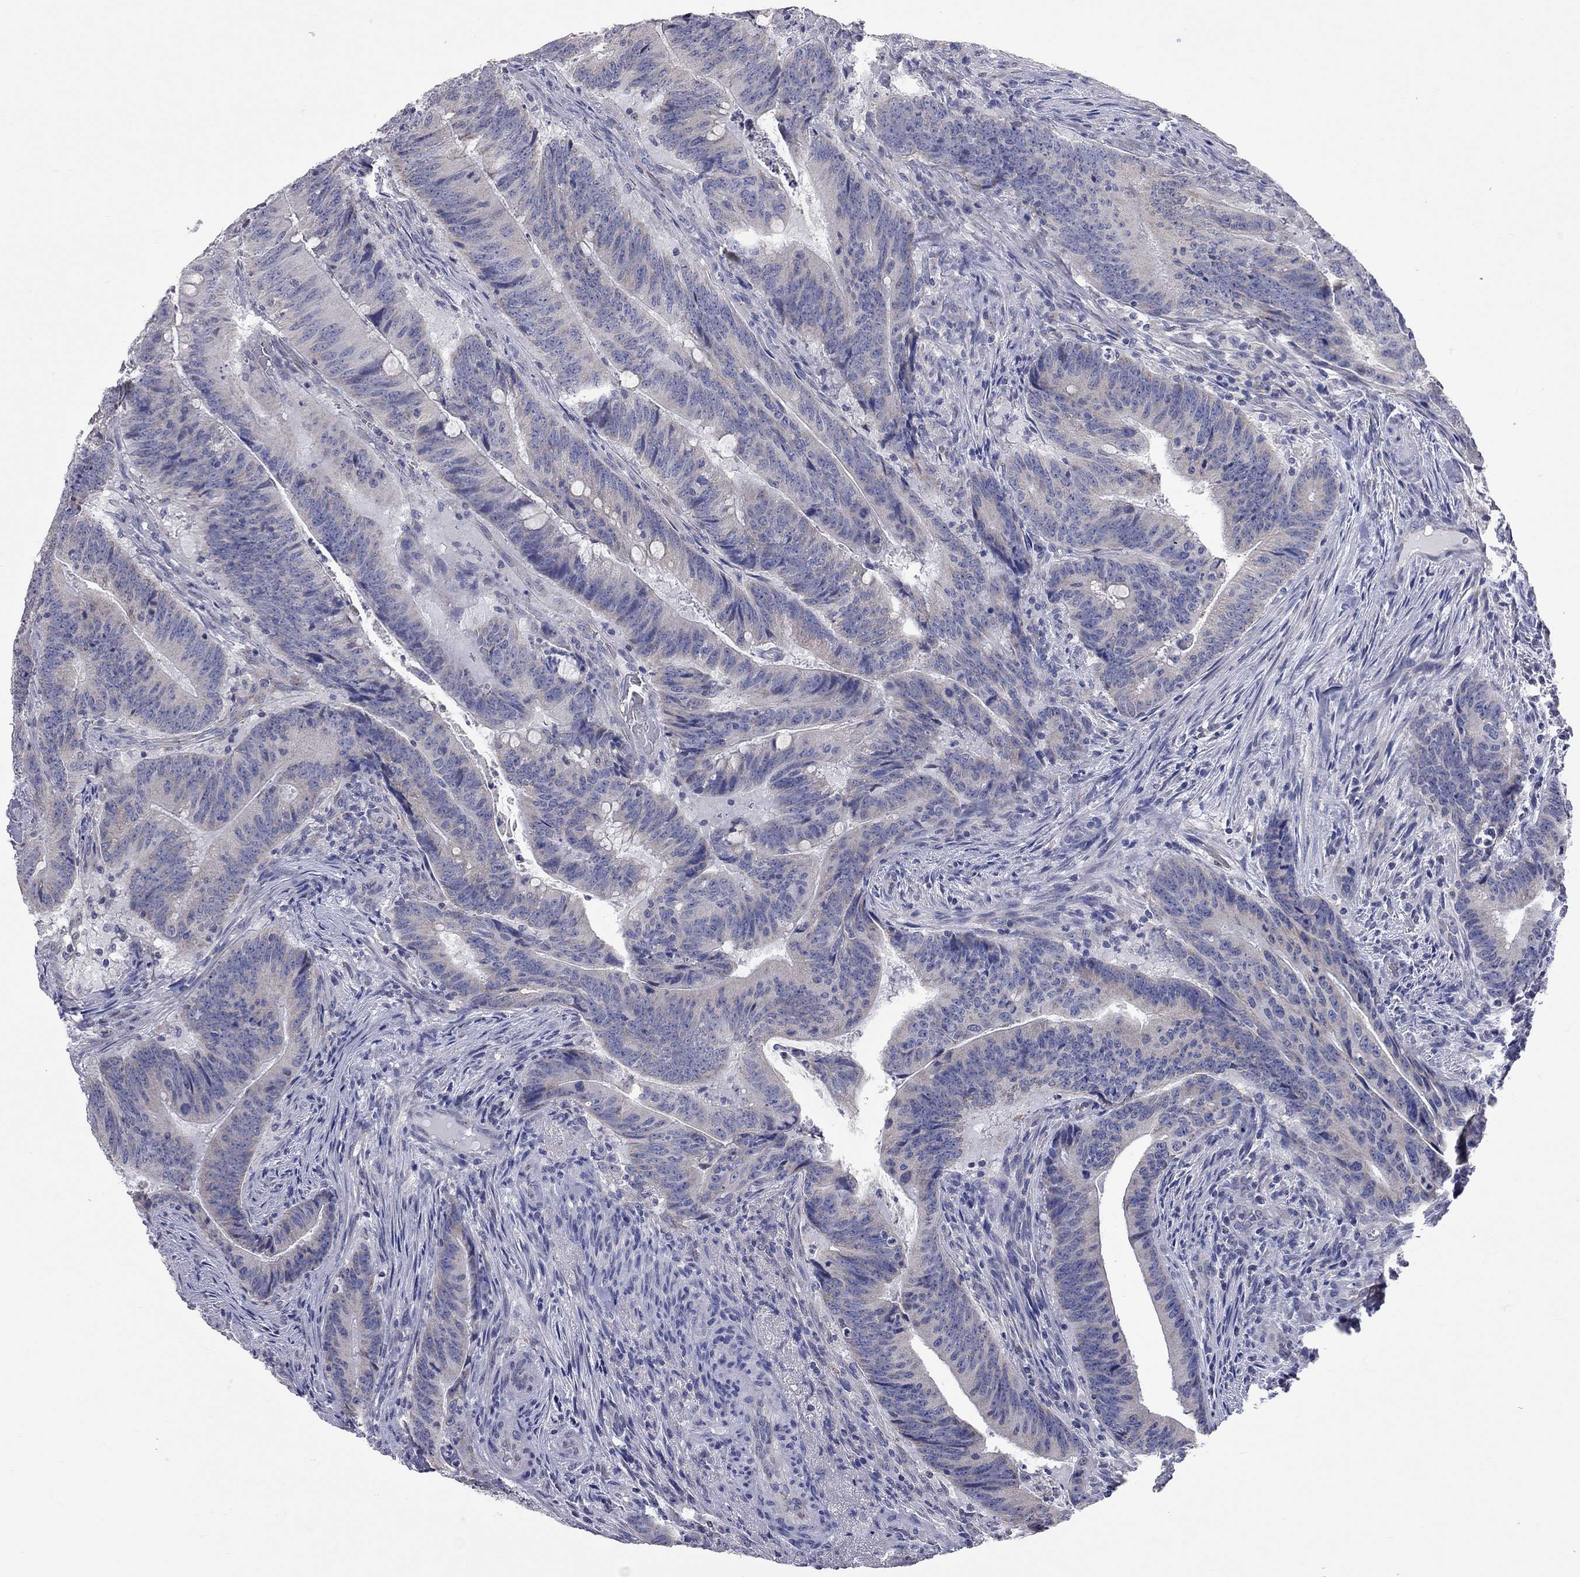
{"staining": {"intensity": "negative", "quantity": "none", "location": "none"}, "tissue": "colorectal cancer", "cell_type": "Tumor cells", "image_type": "cancer", "snomed": [{"axis": "morphology", "description": "Adenocarcinoma, NOS"}, {"axis": "topography", "description": "Colon"}], "caption": "Adenocarcinoma (colorectal) was stained to show a protein in brown. There is no significant positivity in tumor cells.", "gene": "OPRK1", "patient": {"sex": "female", "age": 87}}